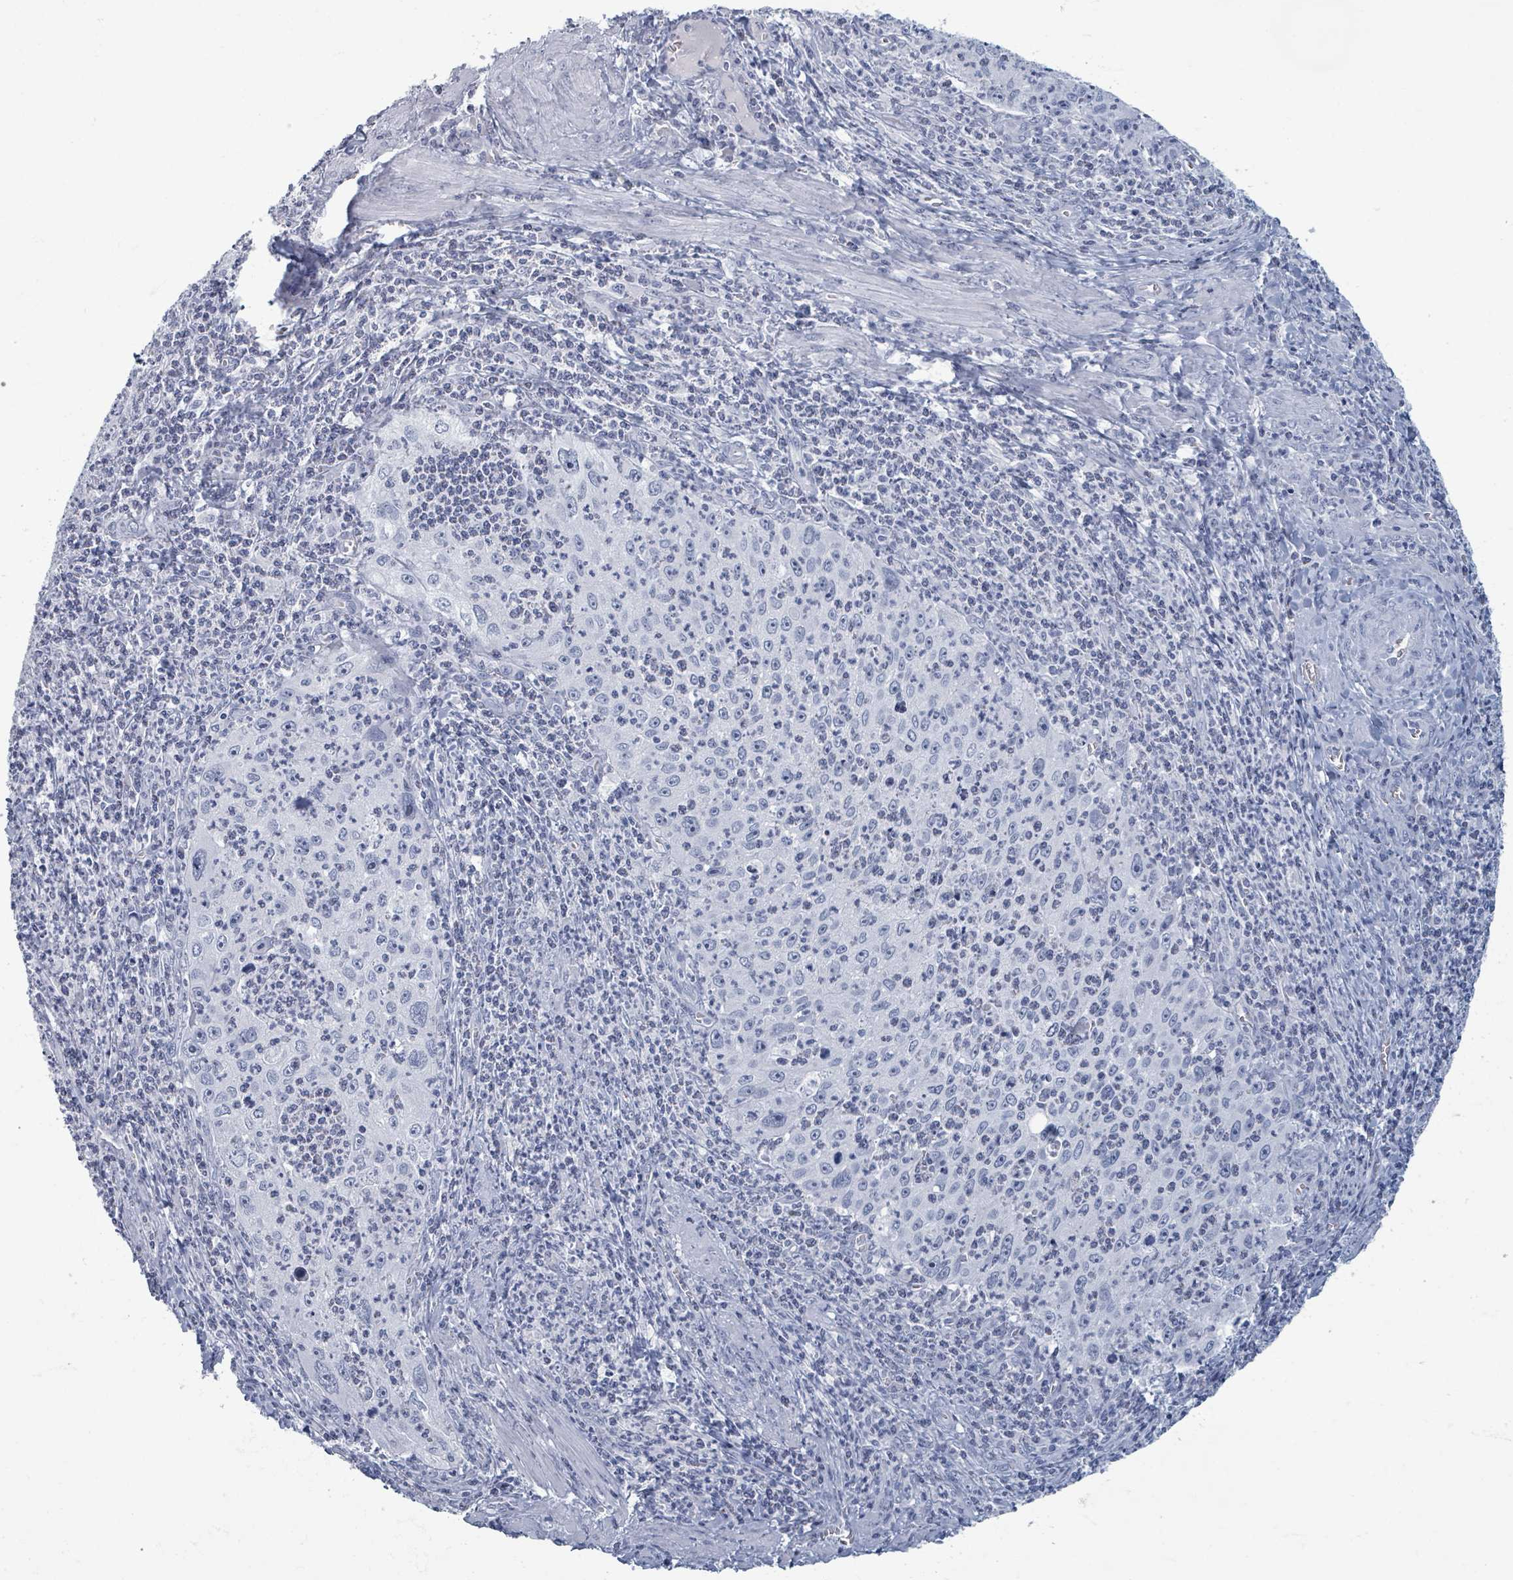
{"staining": {"intensity": "negative", "quantity": "none", "location": "none"}, "tissue": "cervical cancer", "cell_type": "Tumor cells", "image_type": "cancer", "snomed": [{"axis": "morphology", "description": "Squamous cell carcinoma, NOS"}, {"axis": "topography", "description": "Cervix"}], "caption": "There is no significant positivity in tumor cells of squamous cell carcinoma (cervical). (Immunohistochemistry (ihc), brightfield microscopy, high magnification).", "gene": "TAS2R1", "patient": {"sex": "female", "age": 30}}